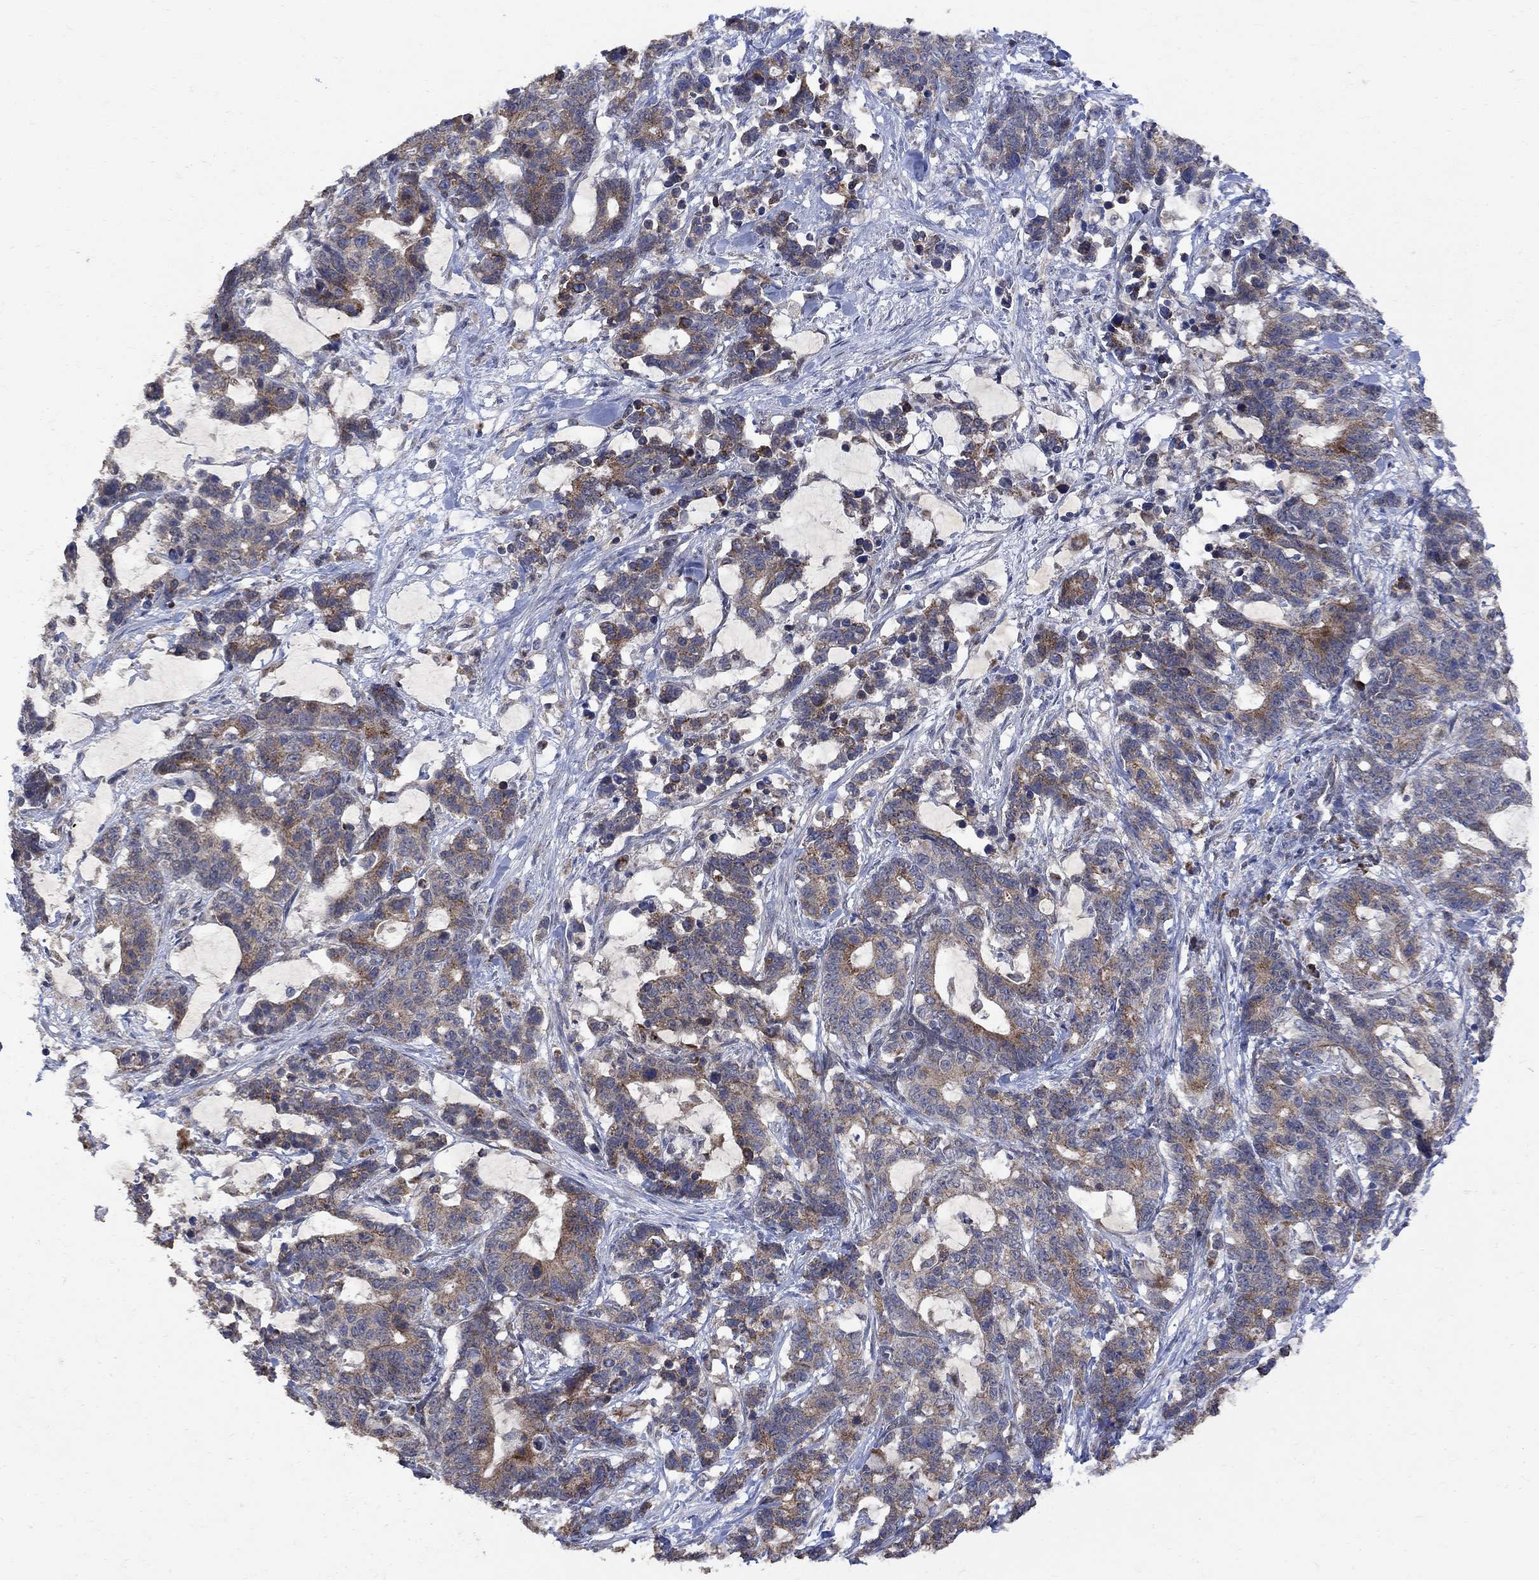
{"staining": {"intensity": "moderate", "quantity": ">75%", "location": "cytoplasmic/membranous"}, "tissue": "stomach cancer", "cell_type": "Tumor cells", "image_type": "cancer", "snomed": [{"axis": "morphology", "description": "Normal tissue, NOS"}, {"axis": "morphology", "description": "Adenocarcinoma, NOS"}, {"axis": "topography", "description": "Stomach"}], "caption": "Immunohistochemistry photomicrograph of neoplastic tissue: stomach cancer (adenocarcinoma) stained using IHC shows medium levels of moderate protein expression localized specifically in the cytoplasmic/membranous of tumor cells, appearing as a cytoplasmic/membranous brown color.", "gene": "ANKRA2", "patient": {"sex": "female", "age": 64}}